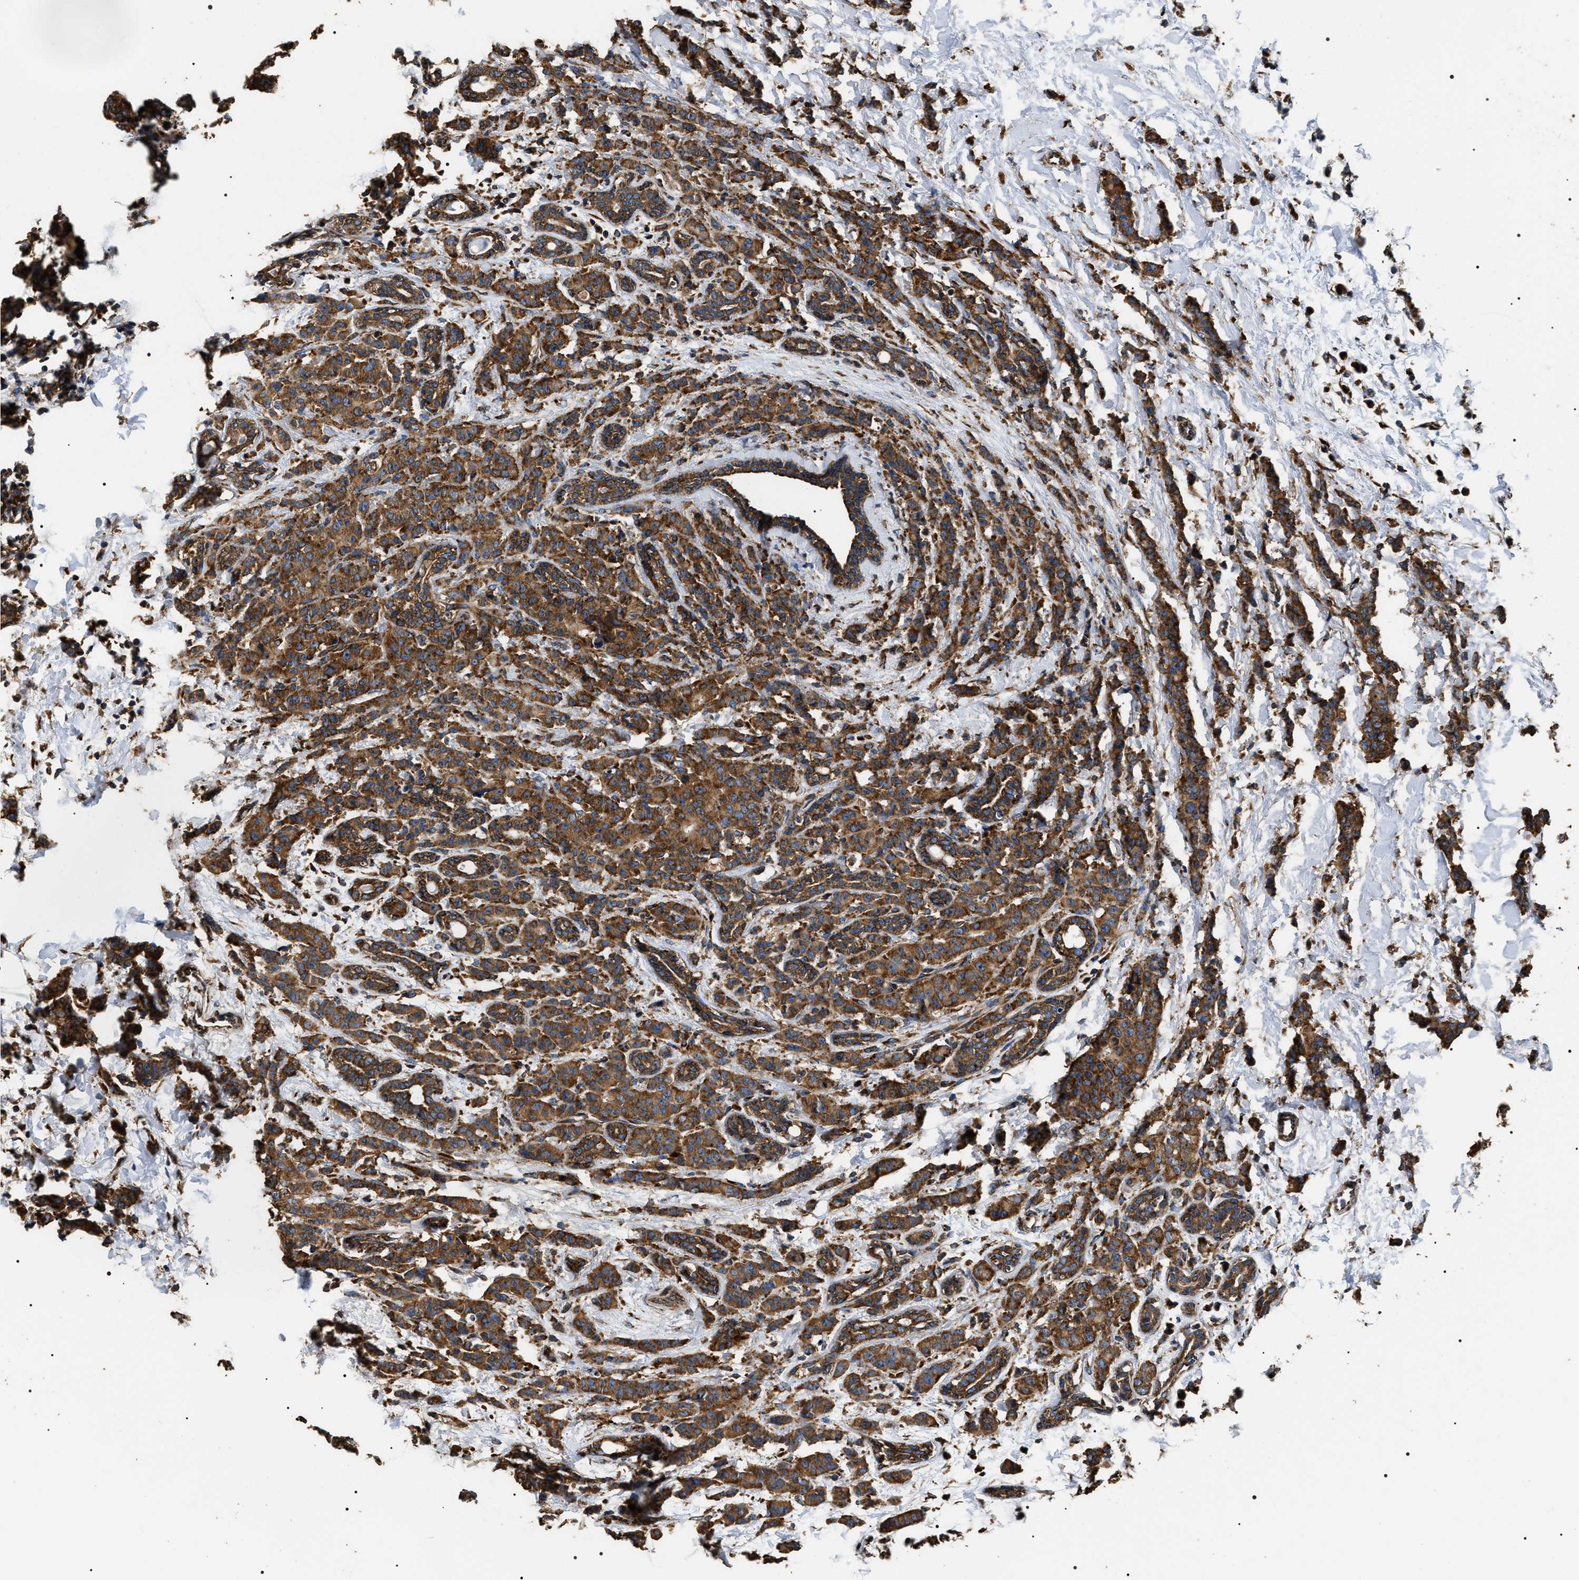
{"staining": {"intensity": "moderate", "quantity": ">75%", "location": "cytoplasmic/membranous"}, "tissue": "breast cancer", "cell_type": "Tumor cells", "image_type": "cancer", "snomed": [{"axis": "morphology", "description": "Normal tissue, NOS"}, {"axis": "morphology", "description": "Duct carcinoma"}, {"axis": "topography", "description": "Breast"}], "caption": "The photomicrograph shows immunohistochemical staining of breast cancer (intraductal carcinoma). There is moderate cytoplasmic/membranous staining is identified in about >75% of tumor cells.", "gene": "KTN1", "patient": {"sex": "female", "age": 40}}